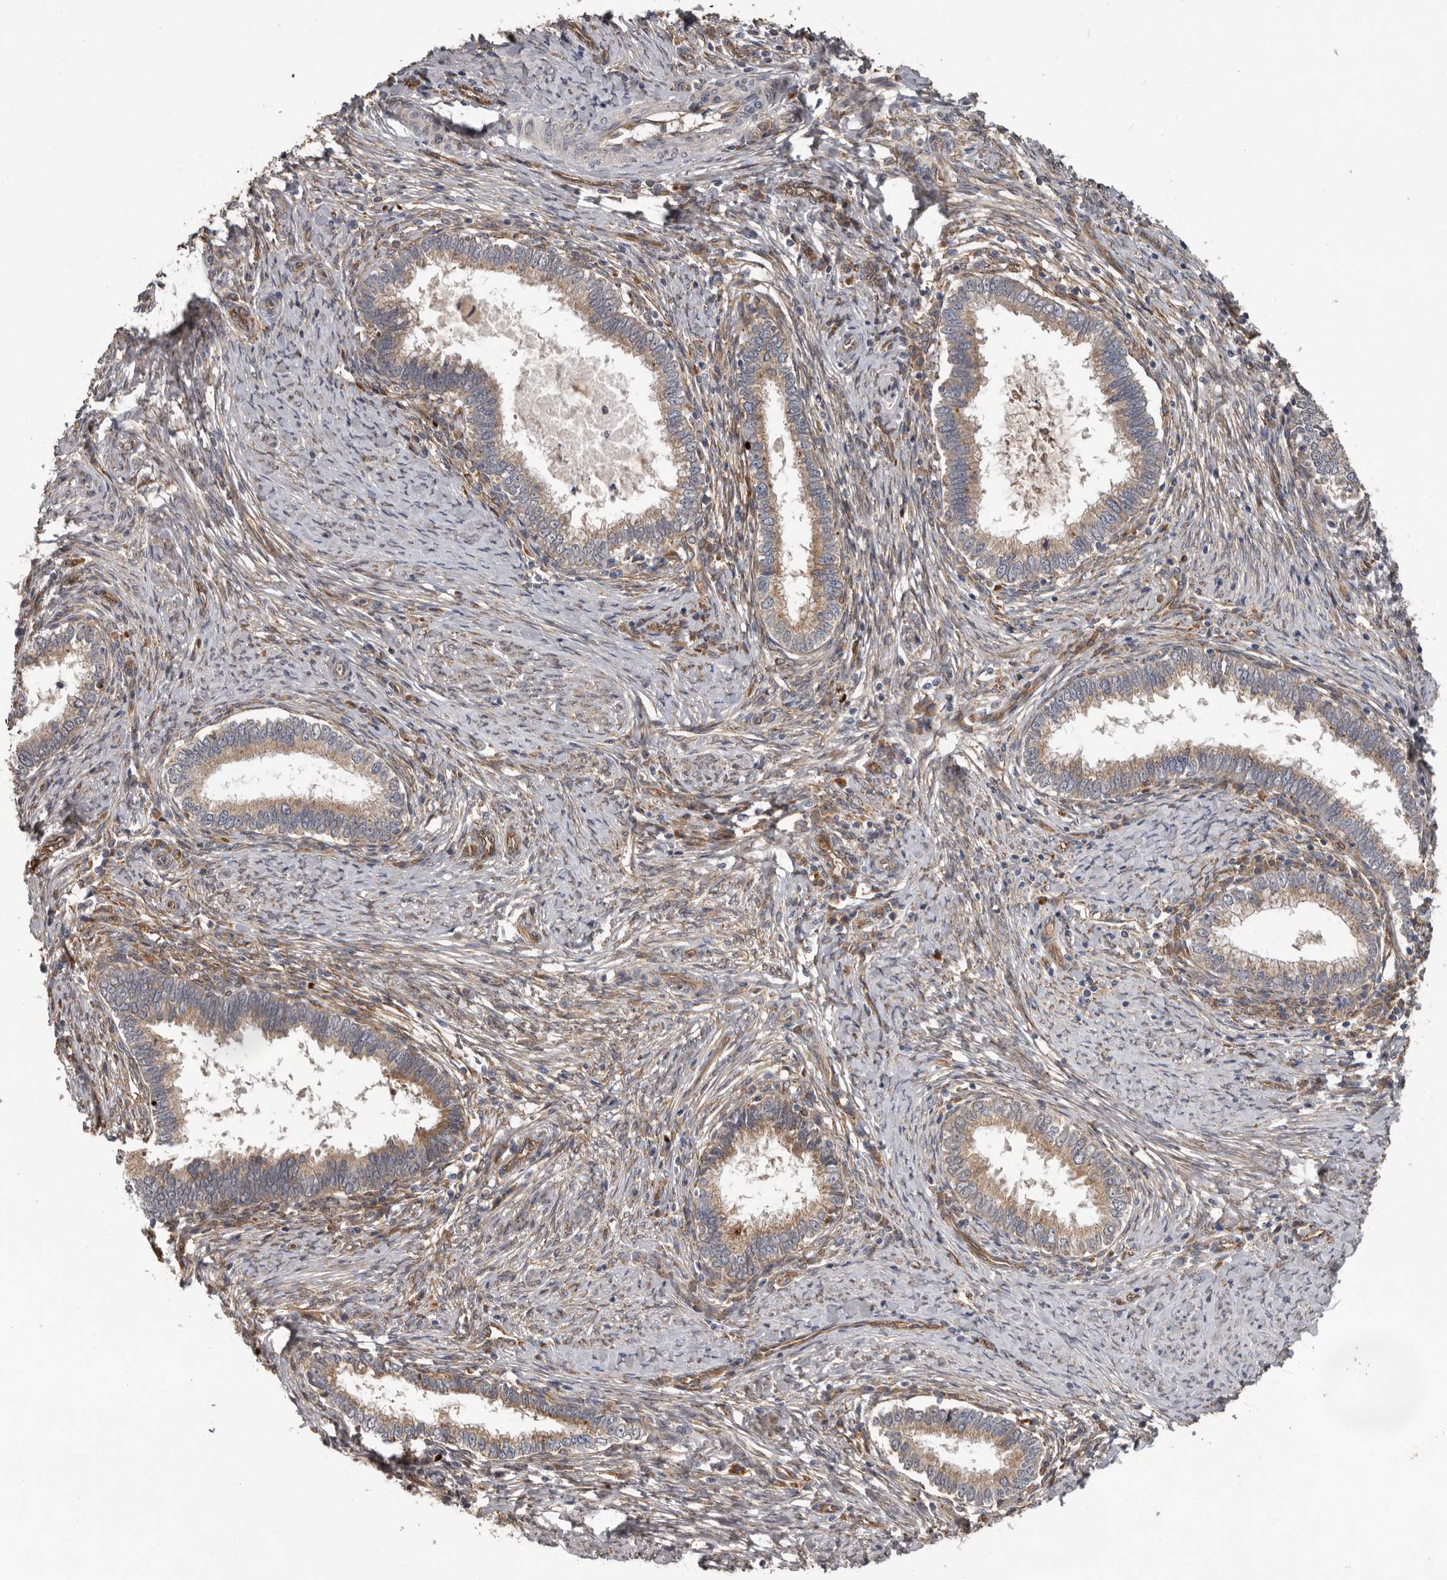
{"staining": {"intensity": "moderate", "quantity": ">75%", "location": "cytoplasmic/membranous"}, "tissue": "cervical cancer", "cell_type": "Tumor cells", "image_type": "cancer", "snomed": [{"axis": "morphology", "description": "Adenocarcinoma, NOS"}, {"axis": "topography", "description": "Cervix"}], "caption": "A brown stain shows moderate cytoplasmic/membranous expression of a protein in cervical cancer (adenocarcinoma) tumor cells.", "gene": "MTF1", "patient": {"sex": "female", "age": 36}}